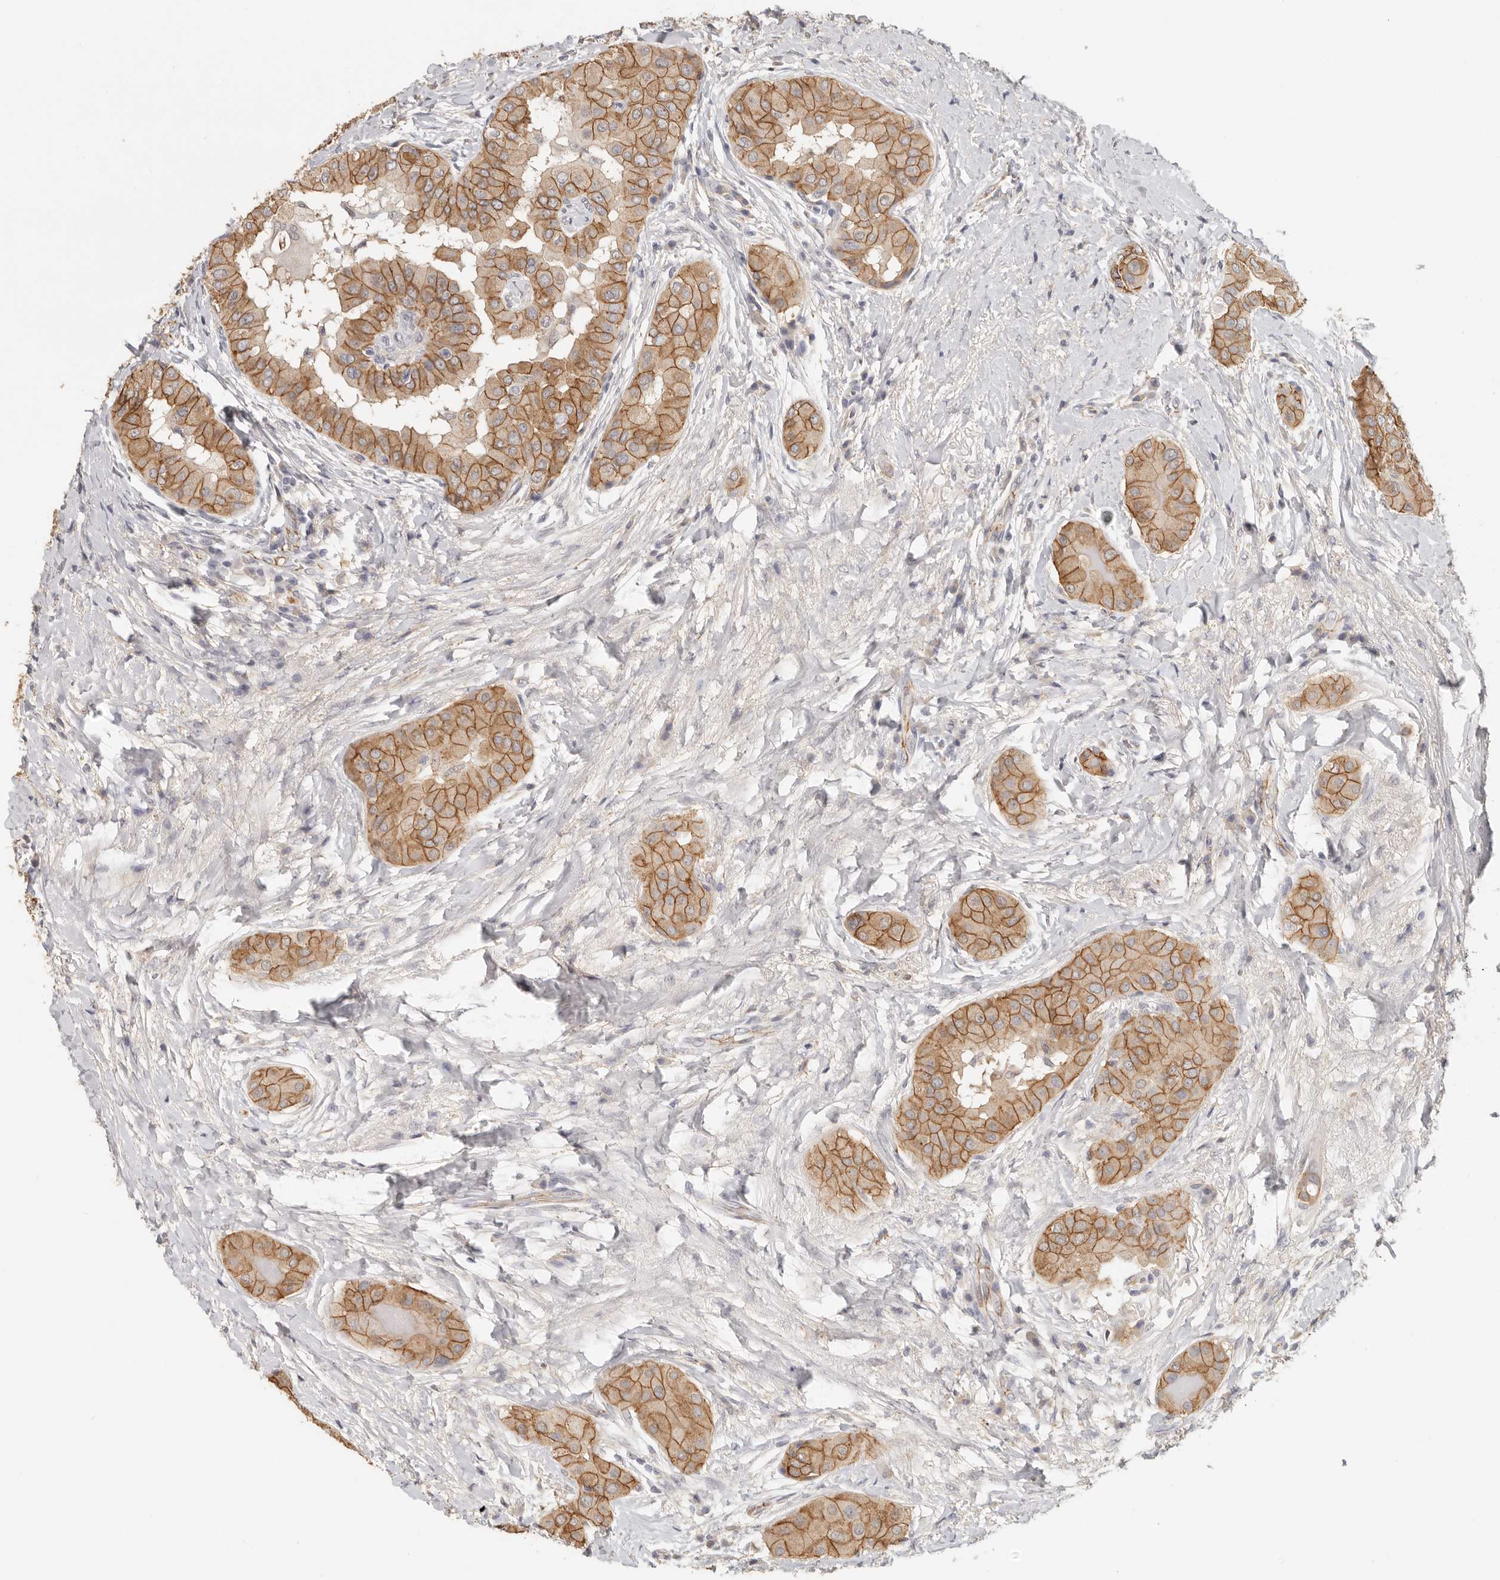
{"staining": {"intensity": "moderate", "quantity": ">75%", "location": "cytoplasmic/membranous"}, "tissue": "thyroid cancer", "cell_type": "Tumor cells", "image_type": "cancer", "snomed": [{"axis": "morphology", "description": "Papillary adenocarcinoma, NOS"}, {"axis": "topography", "description": "Thyroid gland"}], "caption": "Moderate cytoplasmic/membranous staining is seen in approximately >75% of tumor cells in thyroid cancer. (DAB (3,3'-diaminobenzidine) IHC with brightfield microscopy, high magnification).", "gene": "ANXA9", "patient": {"sex": "male", "age": 33}}